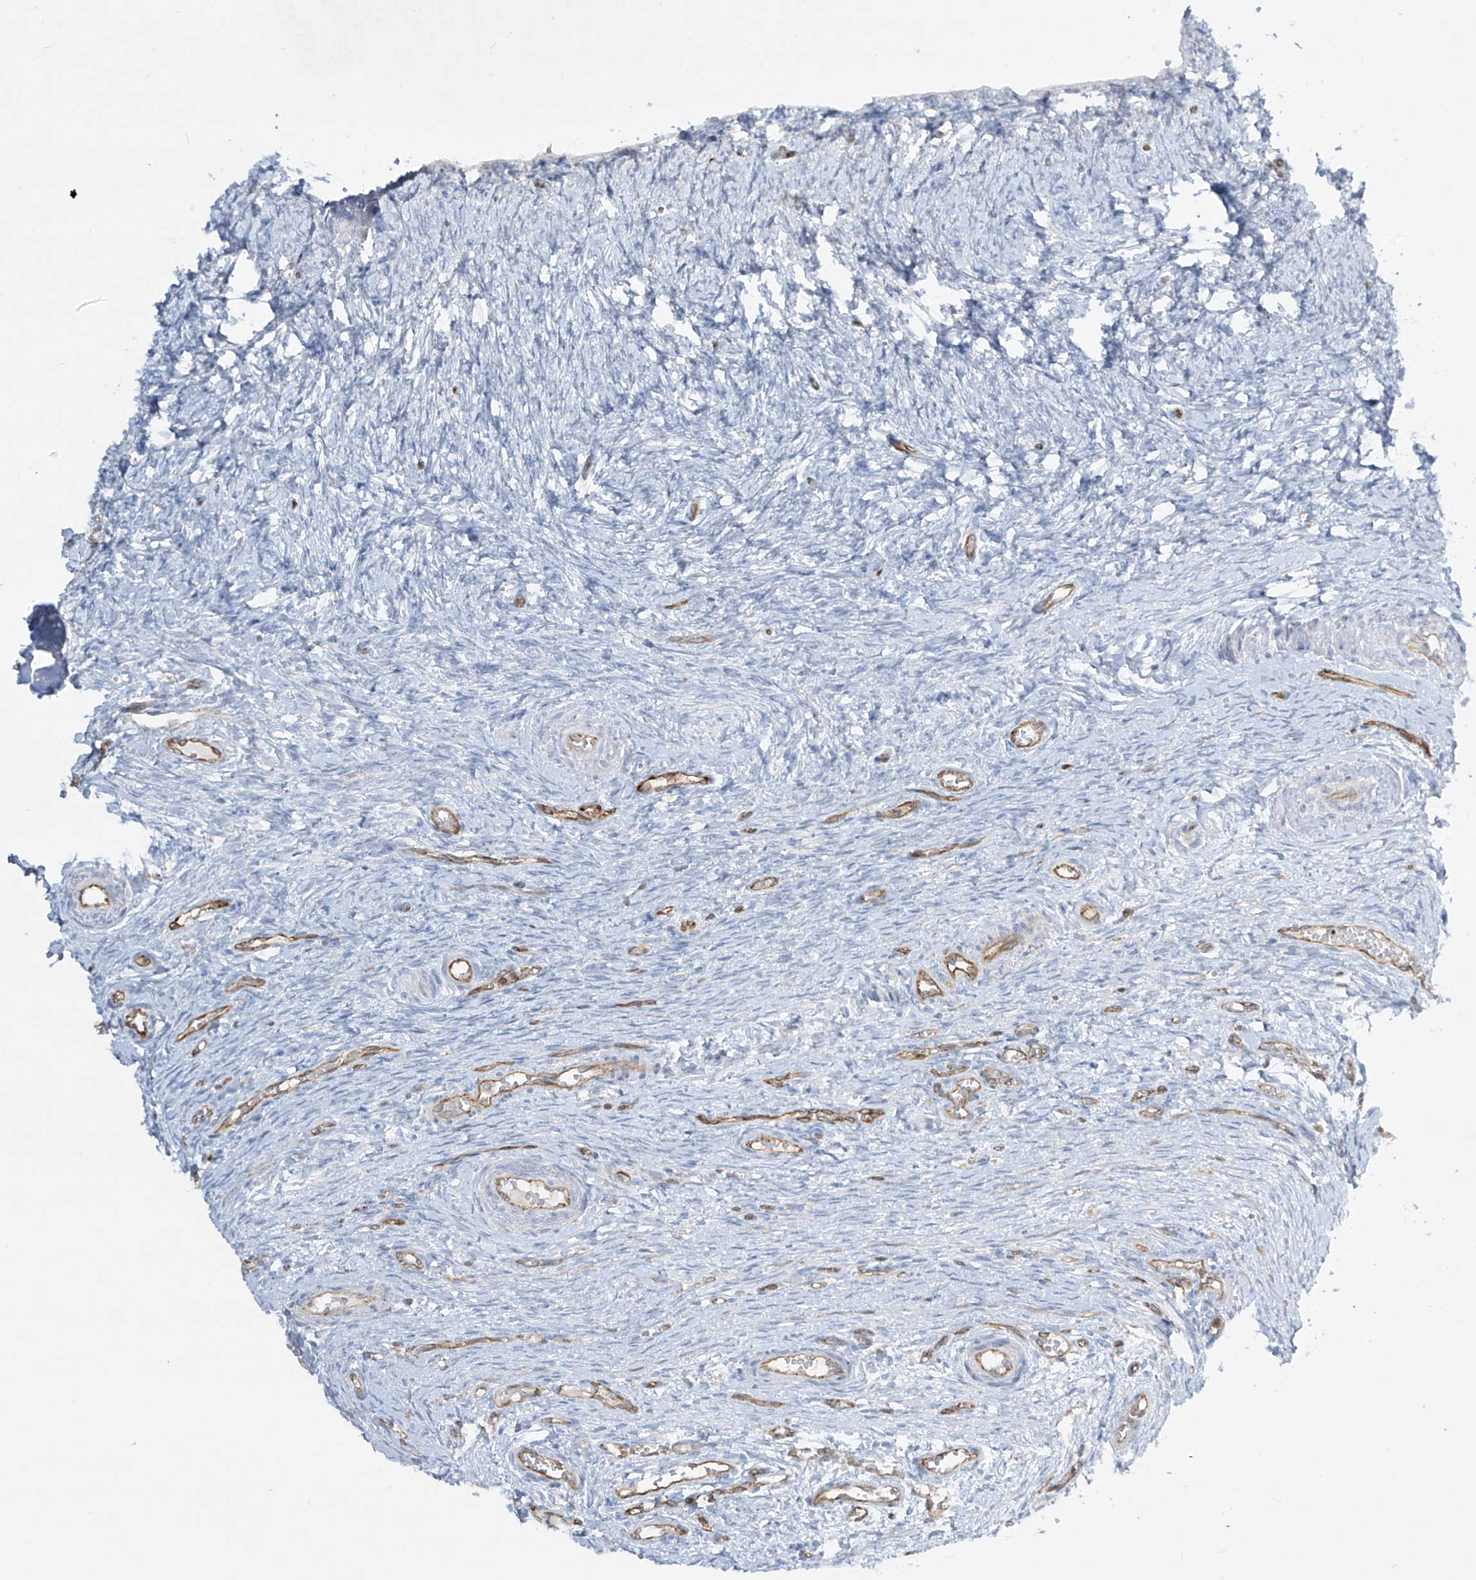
{"staining": {"intensity": "weak", "quantity": ">75%", "location": "cytoplasmic/membranous"}, "tissue": "ovary", "cell_type": "Follicle cells", "image_type": "normal", "snomed": [{"axis": "morphology", "description": "Adenocarcinoma, NOS"}, {"axis": "topography", "description": "Endometrium"}], "caption": "Immunohistochemical staining of benign human ovary exhibits weak cytoplasmic/membranous protein expression in approximately >75% of follicle cells. Using DAB (3,3'-diaminobenzidine) (brown) and hematoxylin (blue) stains, captured at high magnification using brightfield microscopy.", "gene": "HLA", "patient": {"sex": "female", "age": 32}}